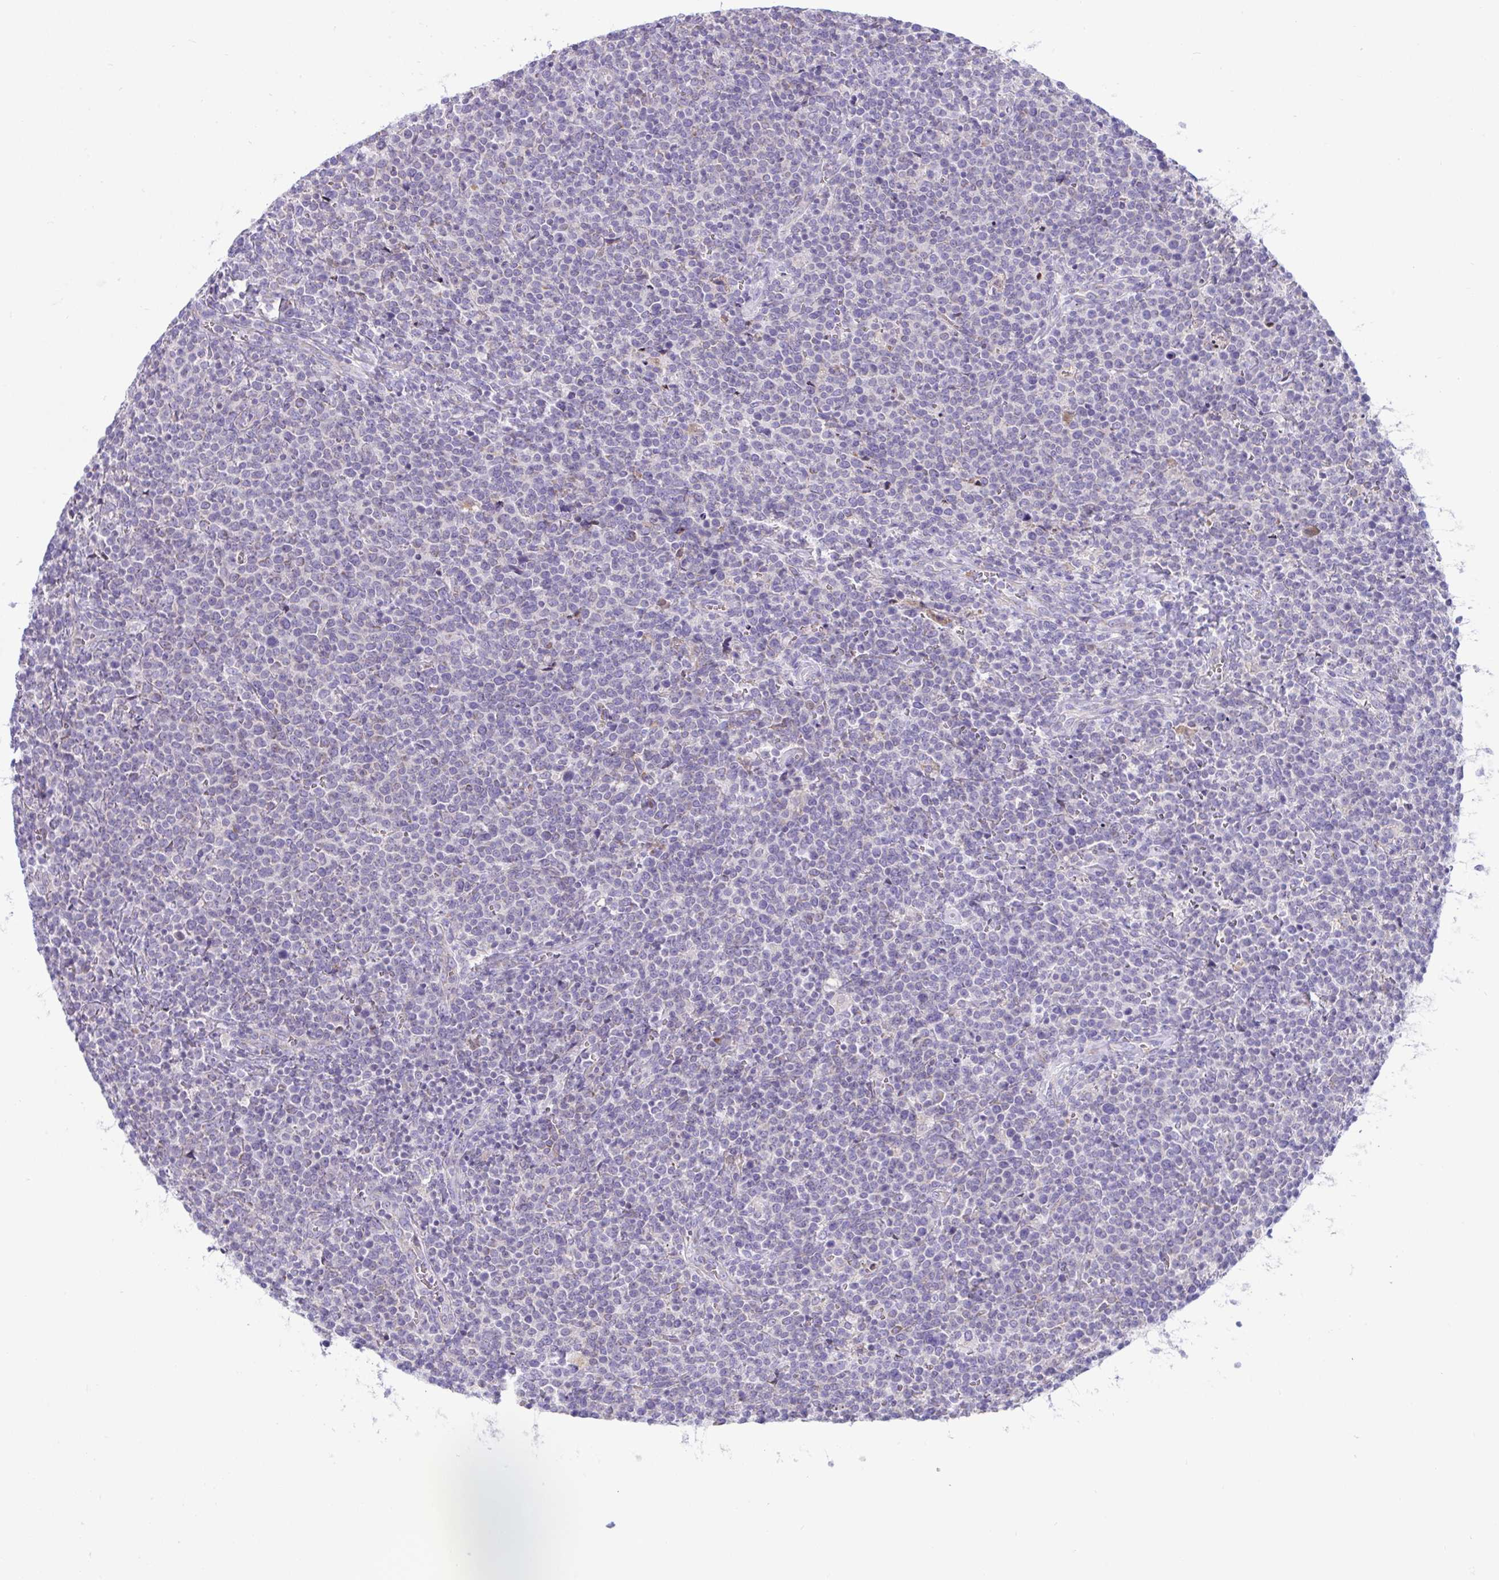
{"staining": {"intensity": "negative", "quantity": "none", "location": "none"}, "tissue": "lymphoma", "cell_type": "Tumor cells", "image_type": "cancer", "snomed": [{"axis": "morphology", "description": "Malignant lymphoma, non-Hodgkin's type, High grade"}, {"axis": "topography", "description": "Lymph node"}], "caption": "The IHC photomicrograph has no significant staining in tumor cells of malignant lymphoma, non-Hodgkin's type (high-grade) tissue.", "gene": "PLA2G12B", "patient": {"sex": "male", "age": 61}}